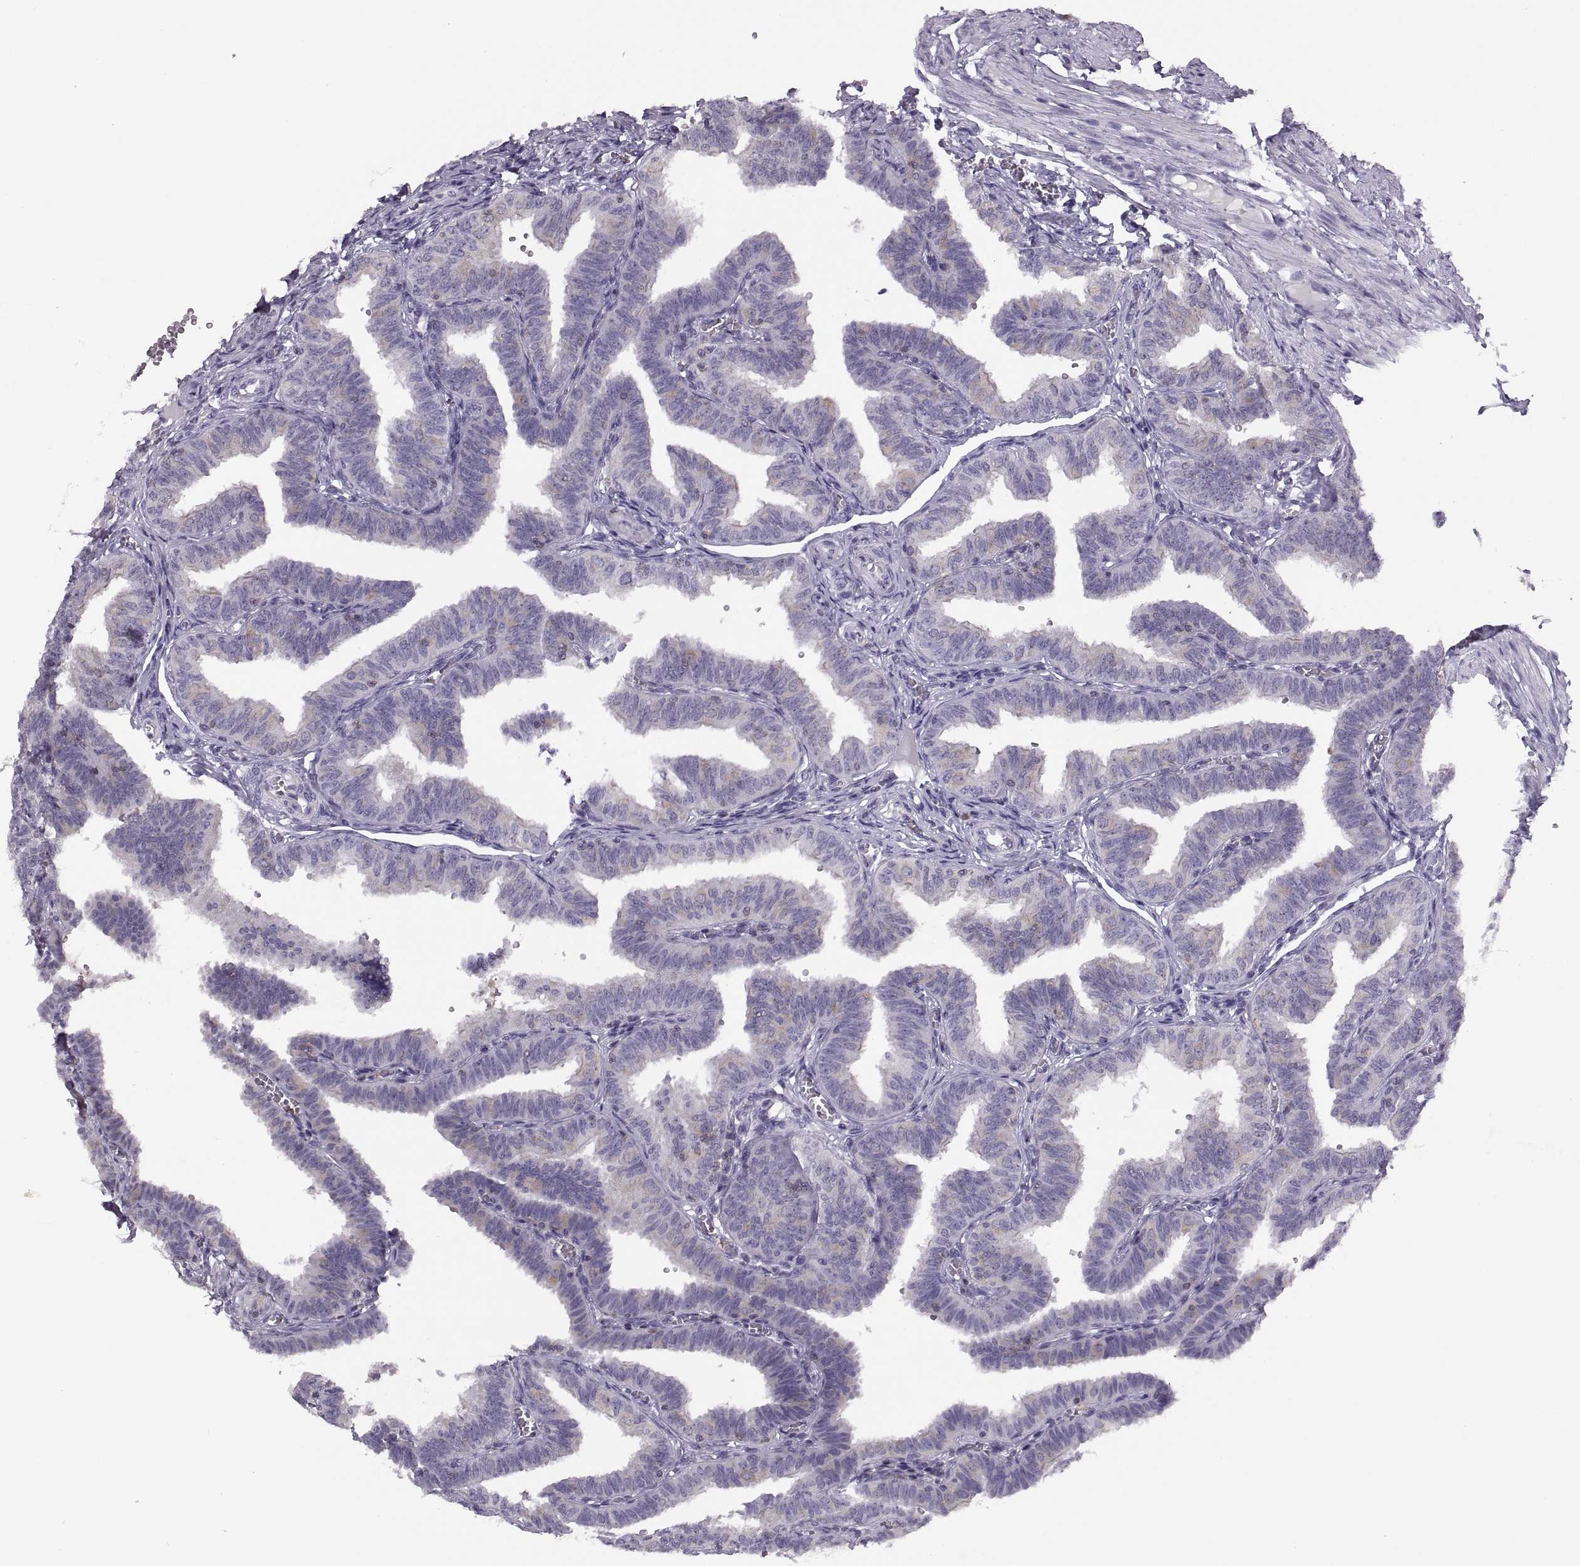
{"staining": {"intensity": "negative", "quantity": "none", "location": "none"}, "tissue": "fallopian tube", "cell_type": "Glandular cells", "image_type": "normal", "snomed": [{"axis": "morphology", "description": "Normal tissue, NOS"}, {"axis": "topography", "description": "Fallopian tube"}], "caption": "Glandular cells show no significant protein expression in normal fallopian tube. (Brightfield microscopy of DAB (3,3'-diaminobenzidine) IHC at high magnification).", "gene": "TTC21A", "patient": {"sex": "female", "age": 25}}